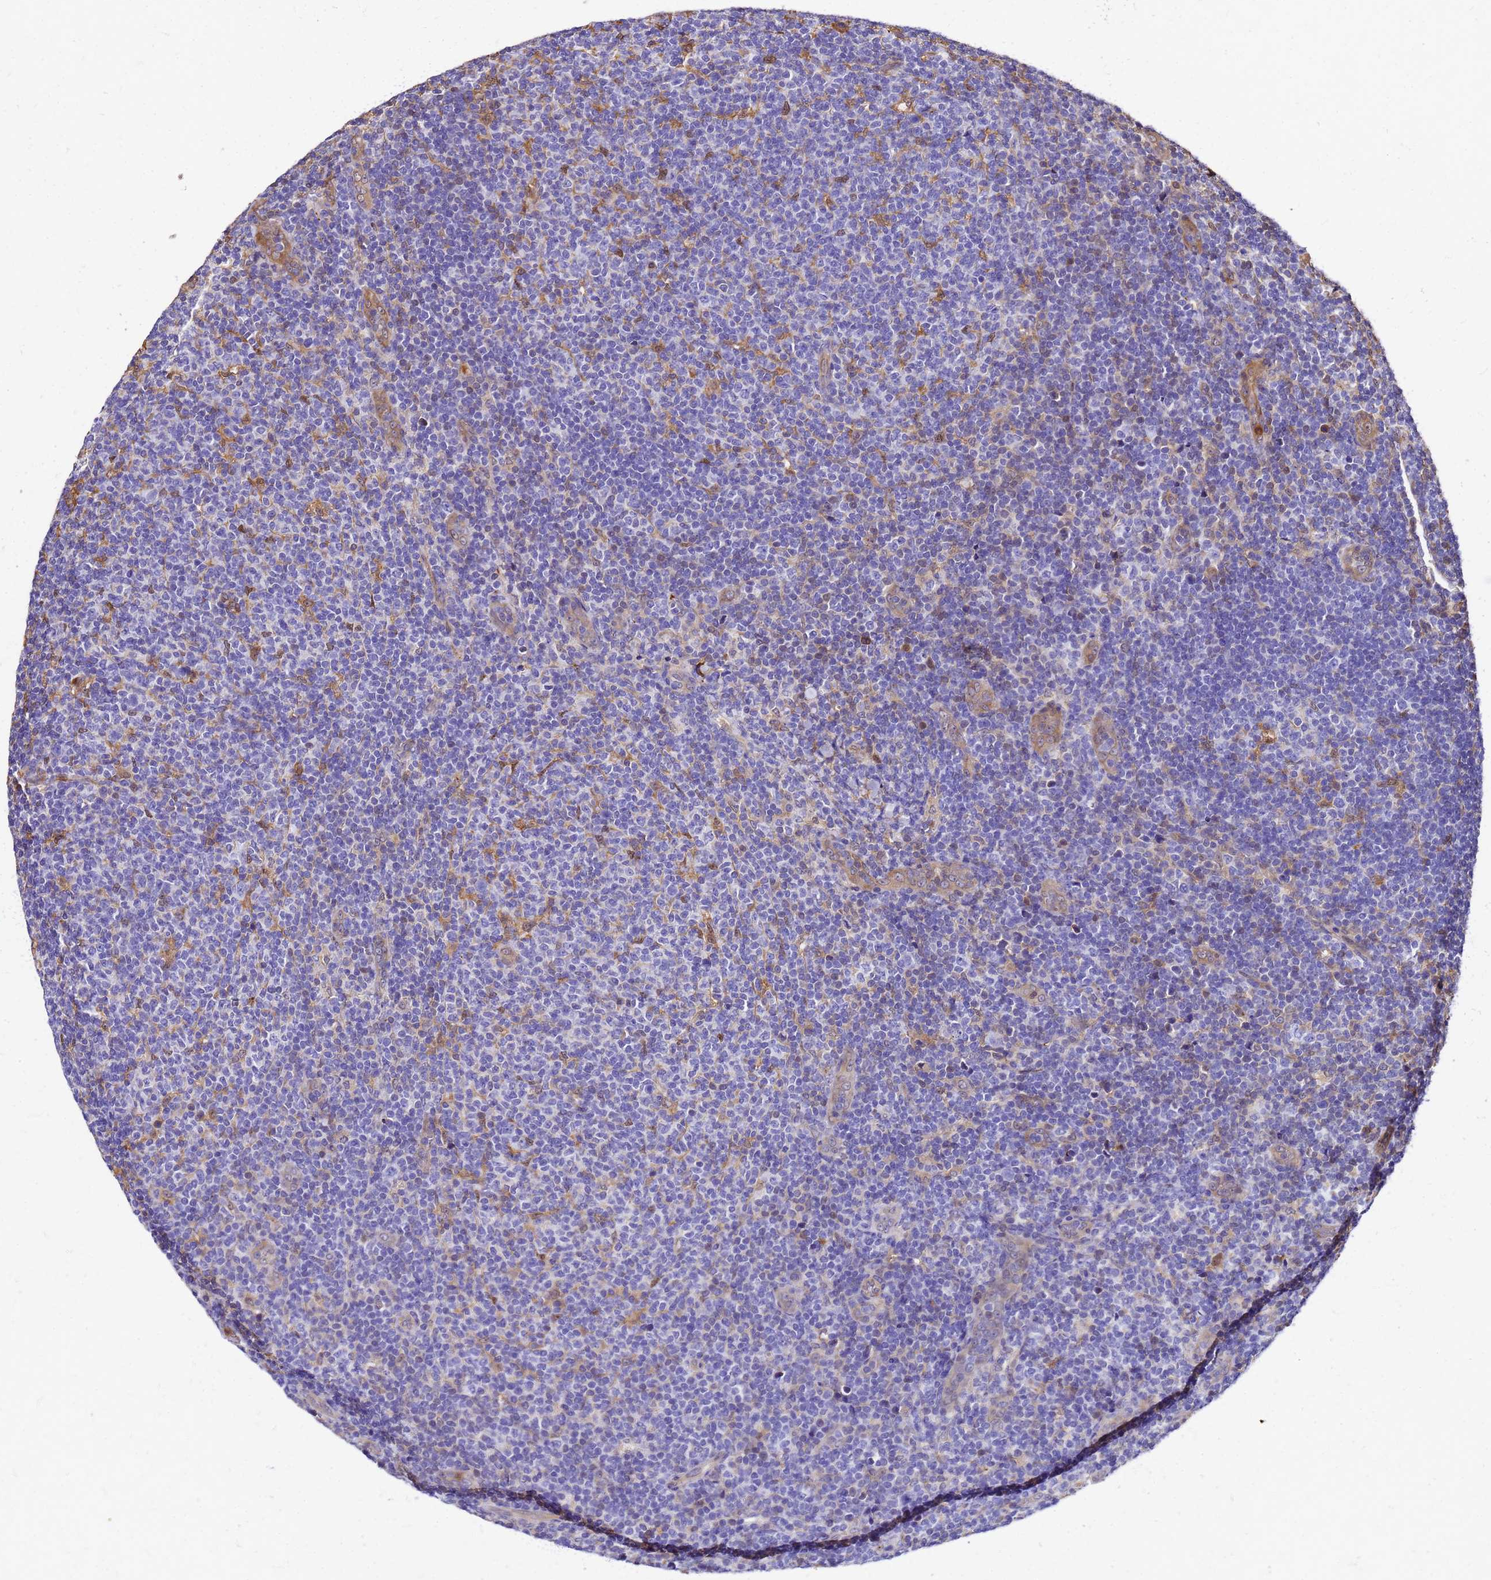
{"staining": {"intensity": "negative", "quantity": "none", "location": "none"}, "tissue": "lymphoma", "cell_type": "Tumor cells", "image_type": "cancer", "snomed": [{"axis": "morphology", "description": "Malignant lymphoma, non-Hodgkin's type, Low grade"}, {"axis": "topography", "description": "Lymph node"}], "caption": "There is no significant positivity in tumor cells of lymphoma.", "gene": "S100A11", "patient": {"sex": "male", "age": 66}}